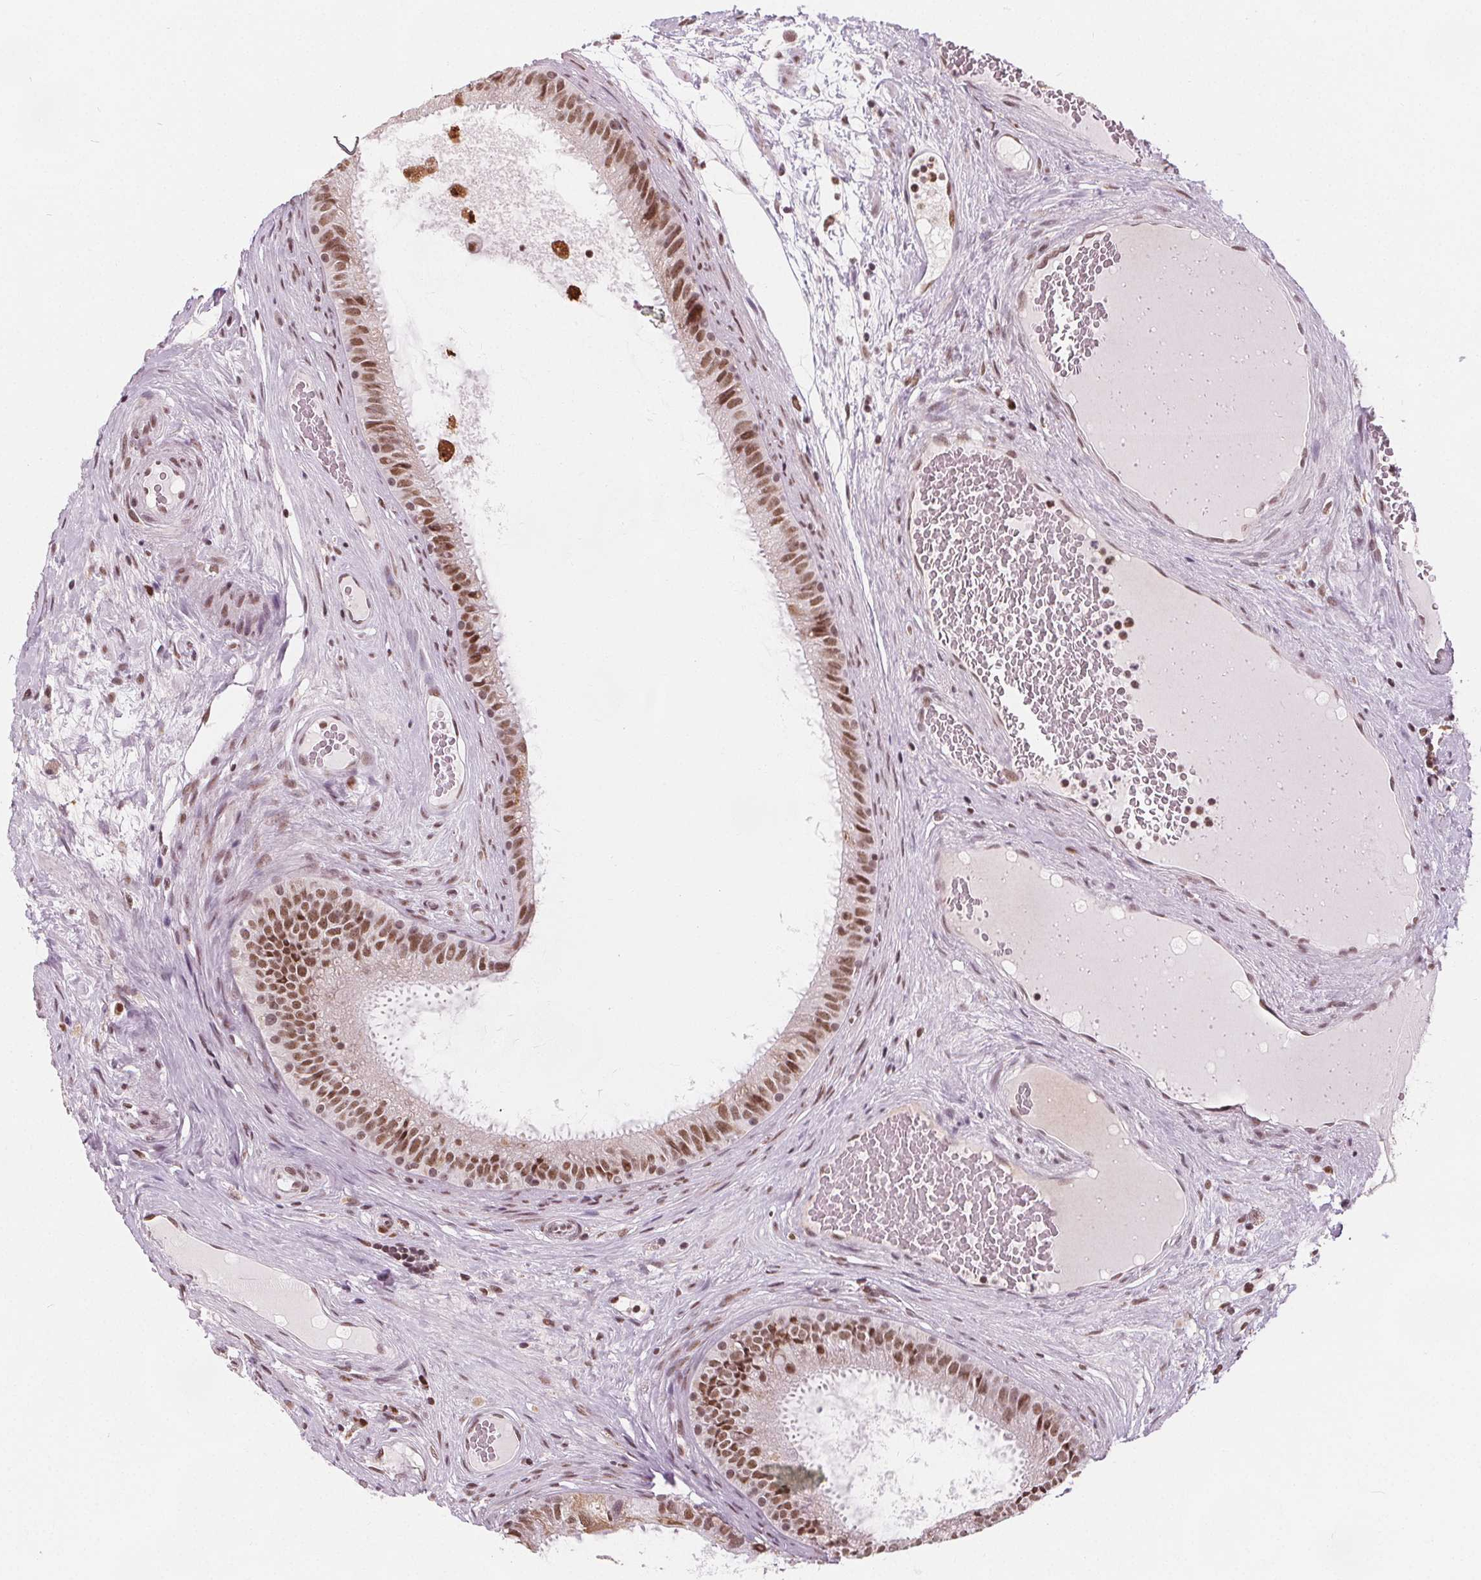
{"staining": {"intensity": "moderate", "quantity": ">75%", "location": "nuclear"}, "tissue": "epididymis", "cell_type": "Glandular cells", "image_type": "normal", "snomed": [{"axis": "morphology", "description": "Normal tissue, NOS"}, {"axis": "topography", "description": "Epididymis"}], "caption": "This micrograph demonstrates immunohistochemistry (IHC) staining of benign human epididymis, with medium moderate nuclear positivity in approximately >75% of glandular cells.", "gene": "DPM2", "patient": {"sex": "male", "age": 59}}